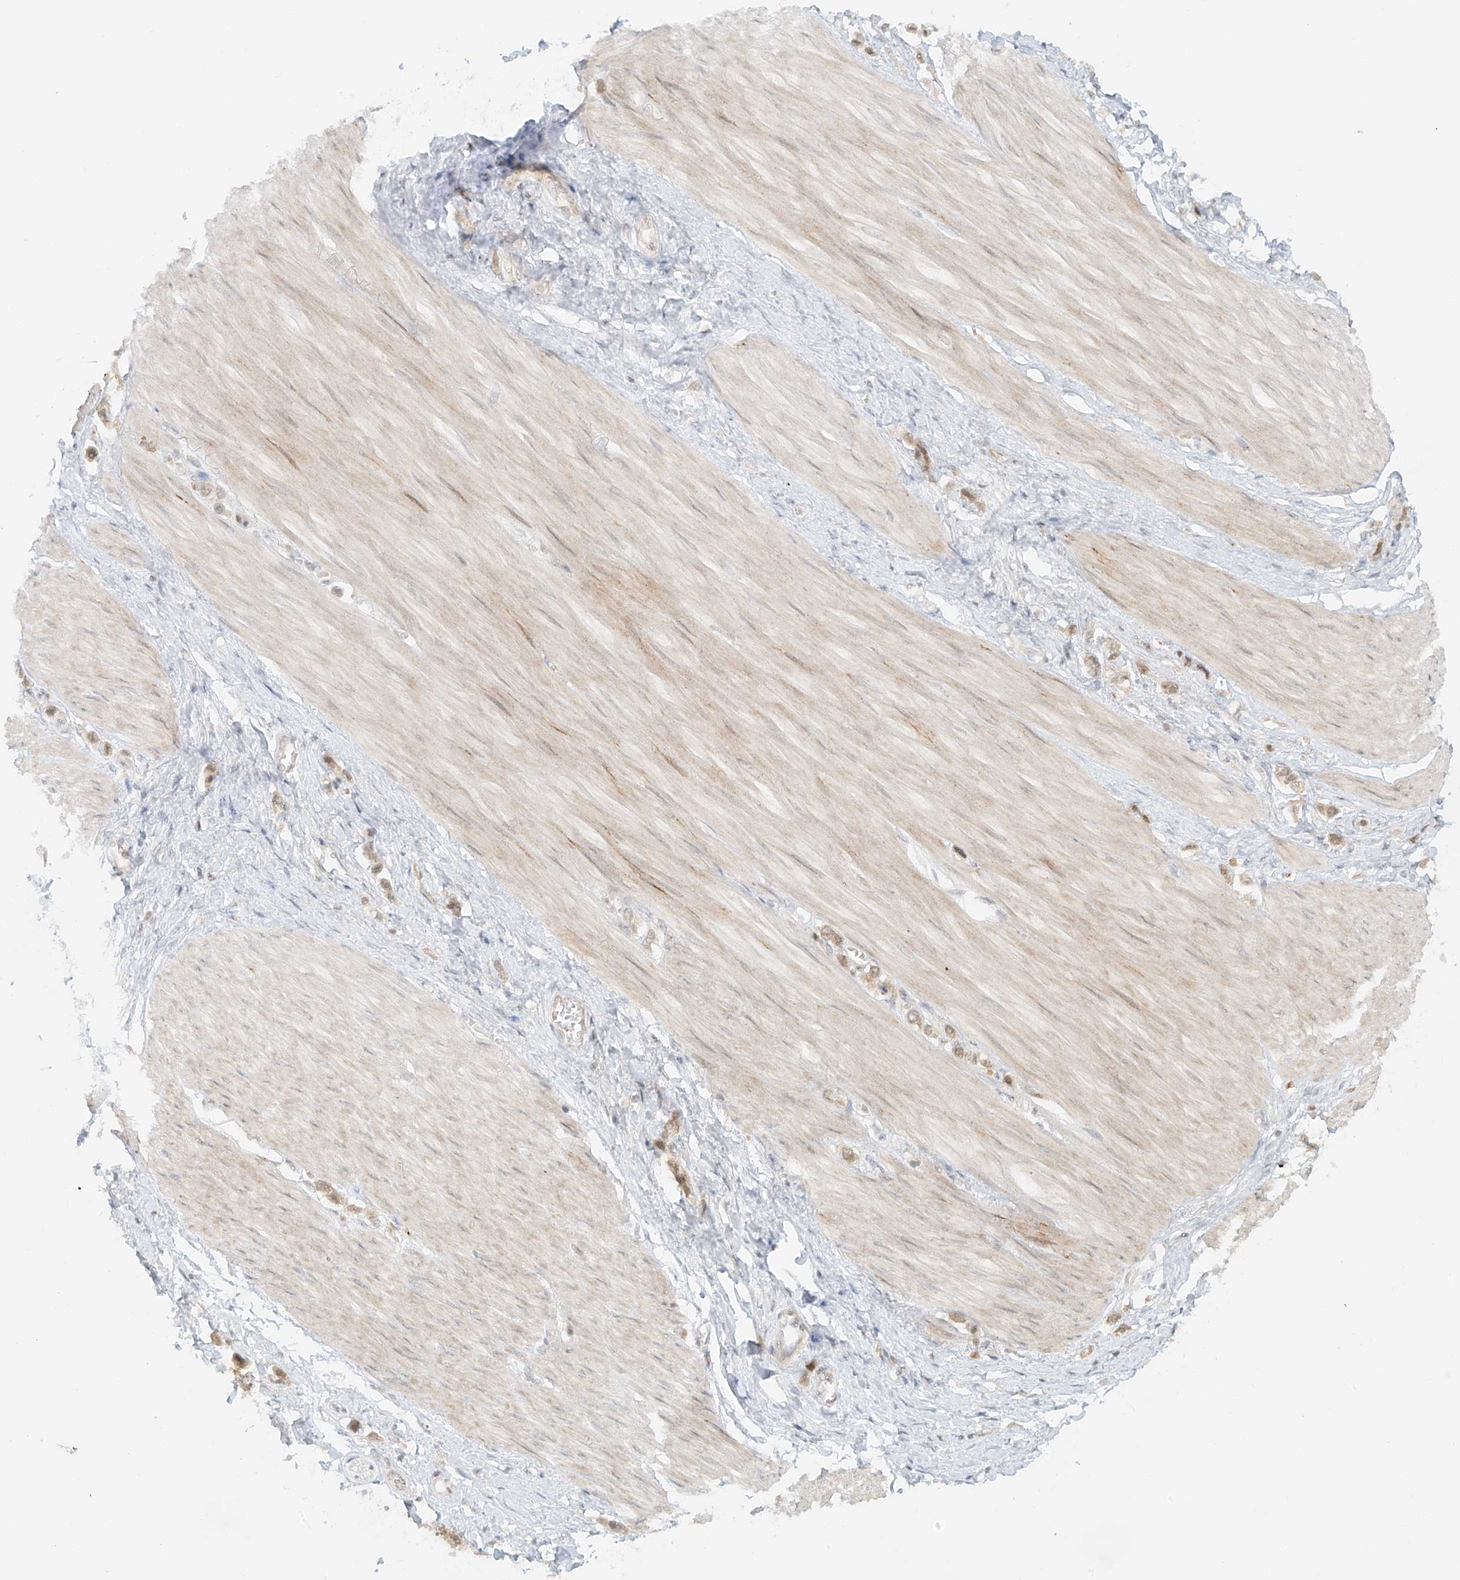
{"staining": {"intensity": "moderate", "quantity": ">75%", "location": "cytoplasmic/membranous"}, "tissue": "stomach cancer", "cell_type": "Tumor cells", "image_type": "cancer", "snomed": [{"axis": "morphology", "description": "Adenocarcinoma, NOS"}, {"axis": "topography", "description": "Stomach"}], "caption": "A brown stain shows moderate cytoplasmic/membranous staining of a protein in adenocarcinoma (stomach) tumor cells.", "gene": "MIPEP", "patient": {"sex": "female", "age": 65}}